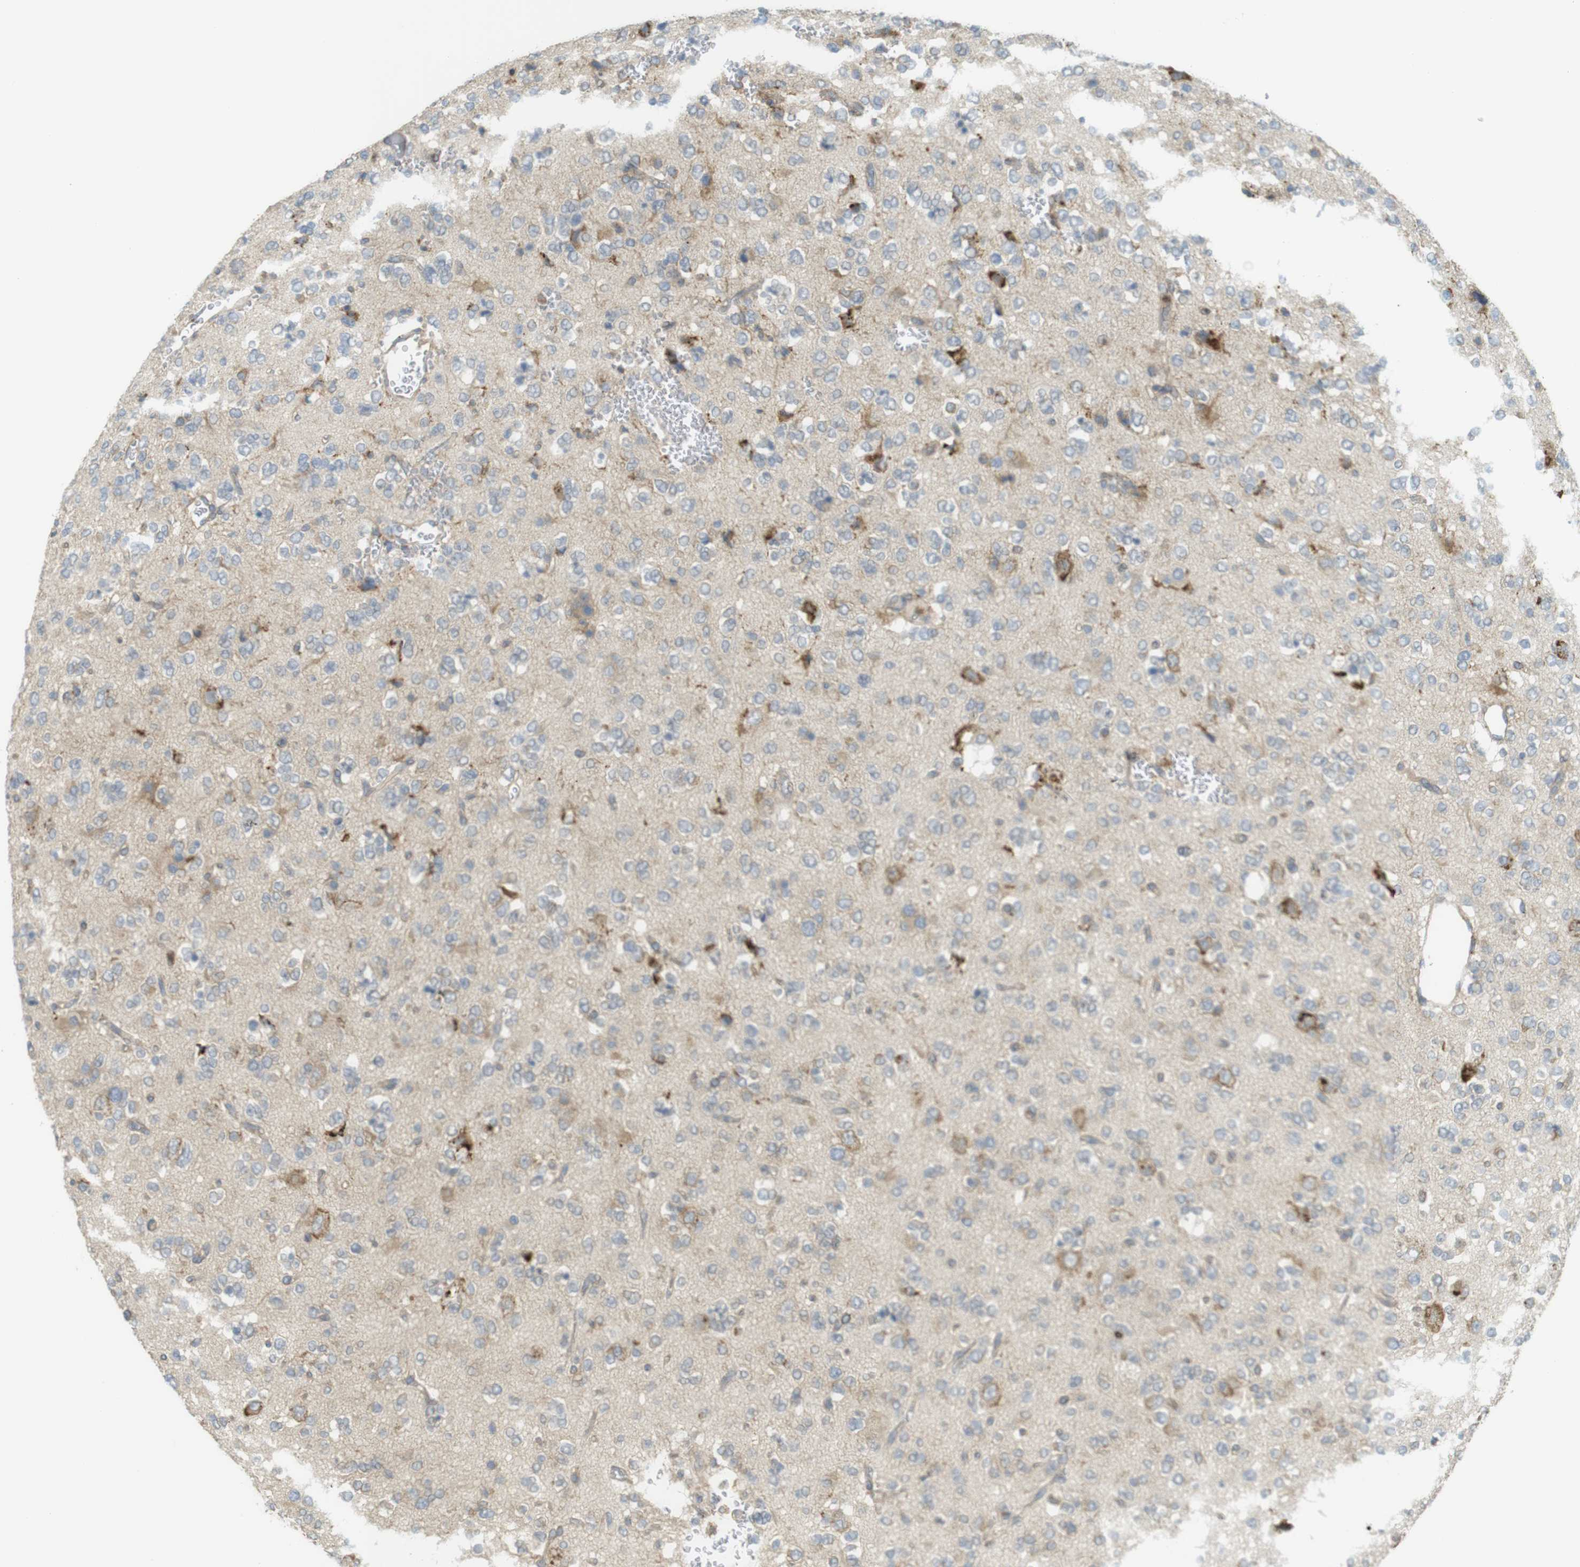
{"staining": {"intensity": "moderate", "quantity": "<25%", "location": "cytoplasmic/membranous"}, "tissue": "glioma", "cell_type": "Tumor cells", "image_type": "cancer", "snomed": [{"axis": "morphology", "description": "Glioma, malignant, Low grade"}, {"axis": "topography", "description": "Brain"}], "caption": "Immunohistochemistry of glioma shows low levels of moderate cytoplasmic/membranous positivity in approximately <25% of tumor cells.", "gene": "MBOAT2", "patient": {"sex": "male", "age": 38}}